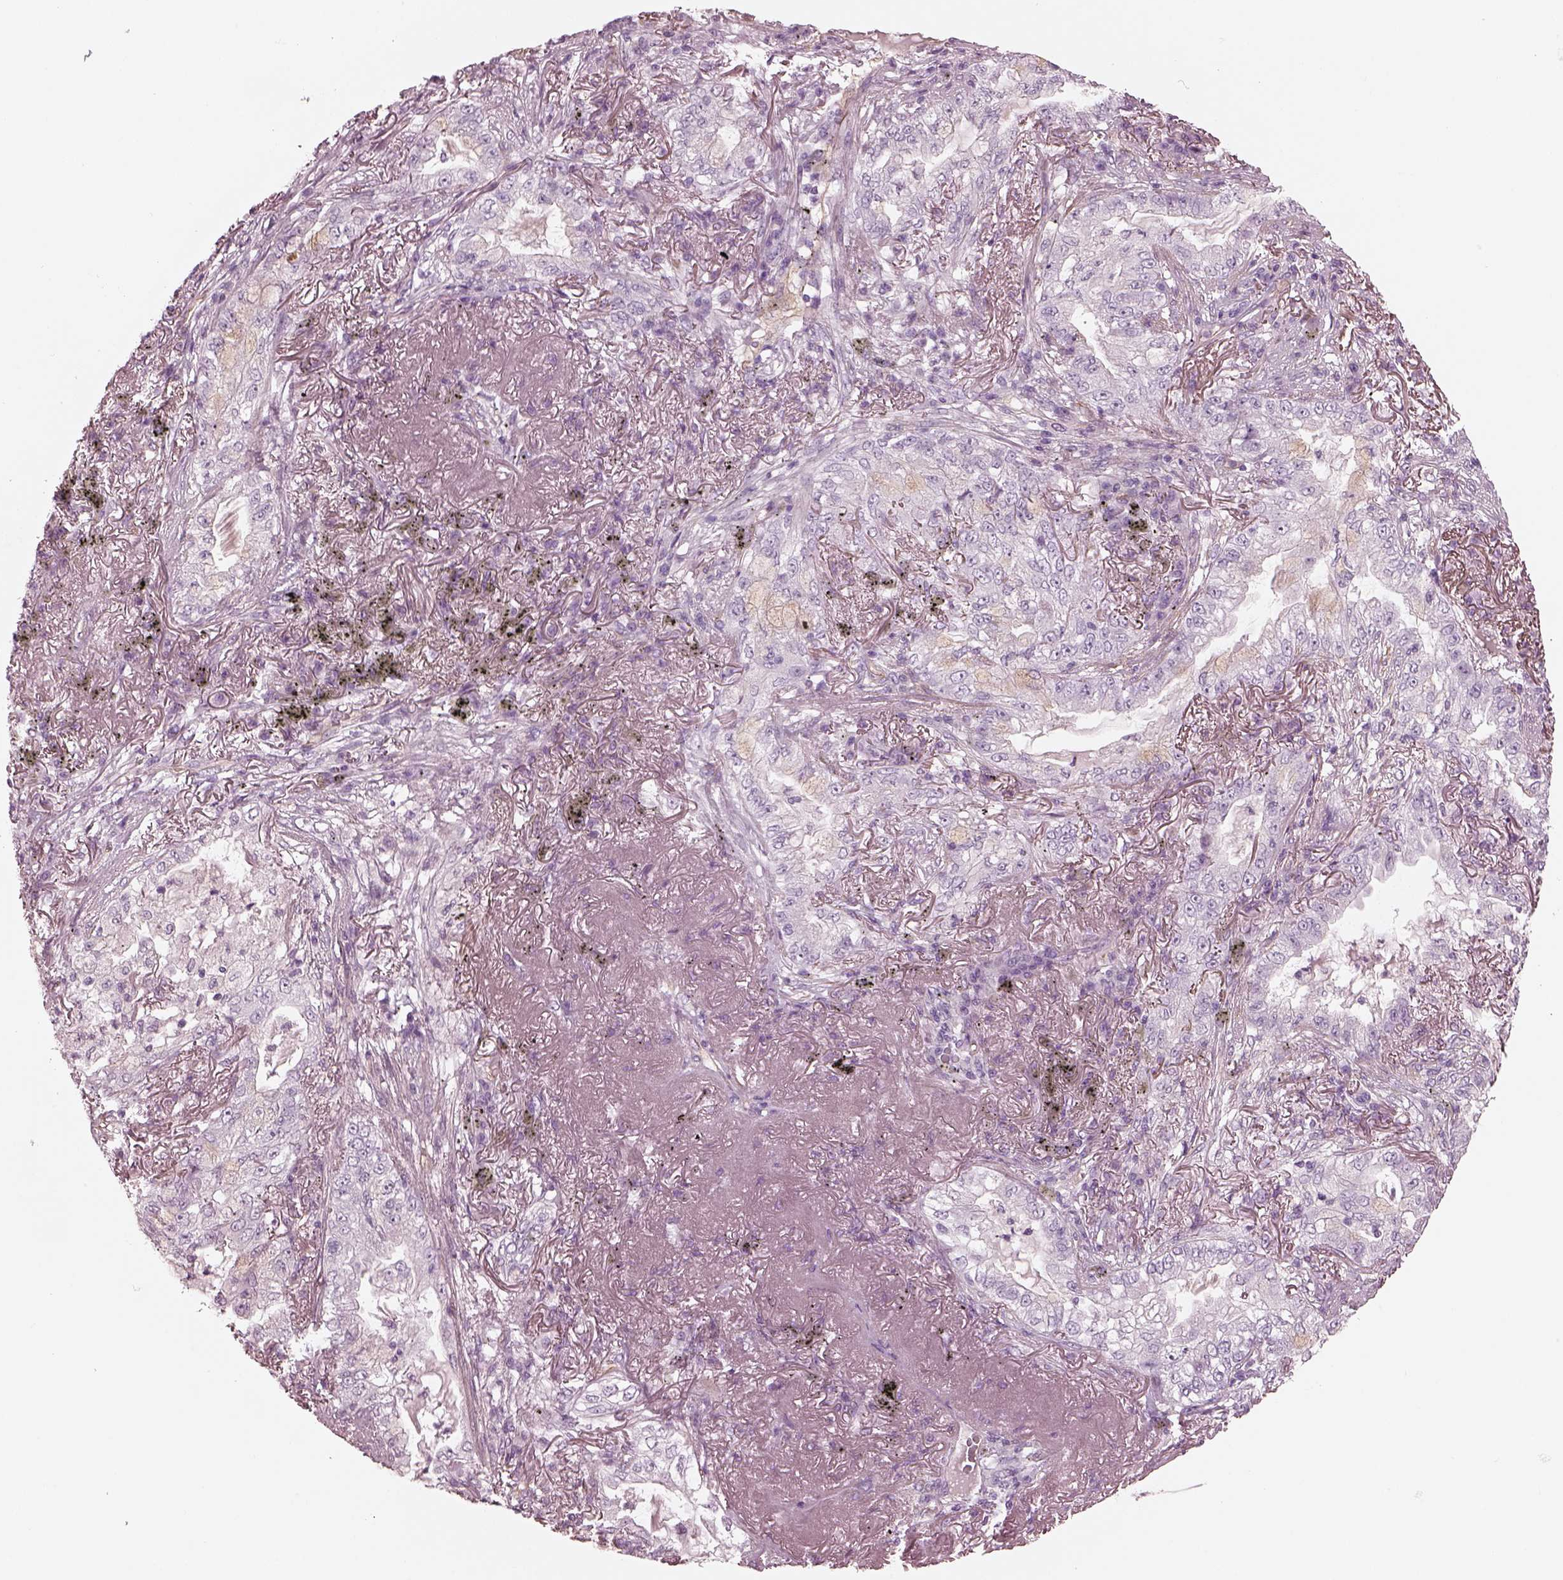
{"staining": {"intensity": "negative", "quantity": "none", "location": "none"}, "tissue": "lung cancer", "cell_type": "Tumor cells", "image_type": "cancer", "snomed": [{"axis": "morphology", "description": "Adenocarcinoma, NOS"}, {"axis": "topography", "description": "Lung"}], "caption": "Photomicrograph shows no significant protein expression in tumor cells of adenocarcinoma (lung).", "gene": "EIF4E1B", "patient": {"sex": "female", "age": 73}}